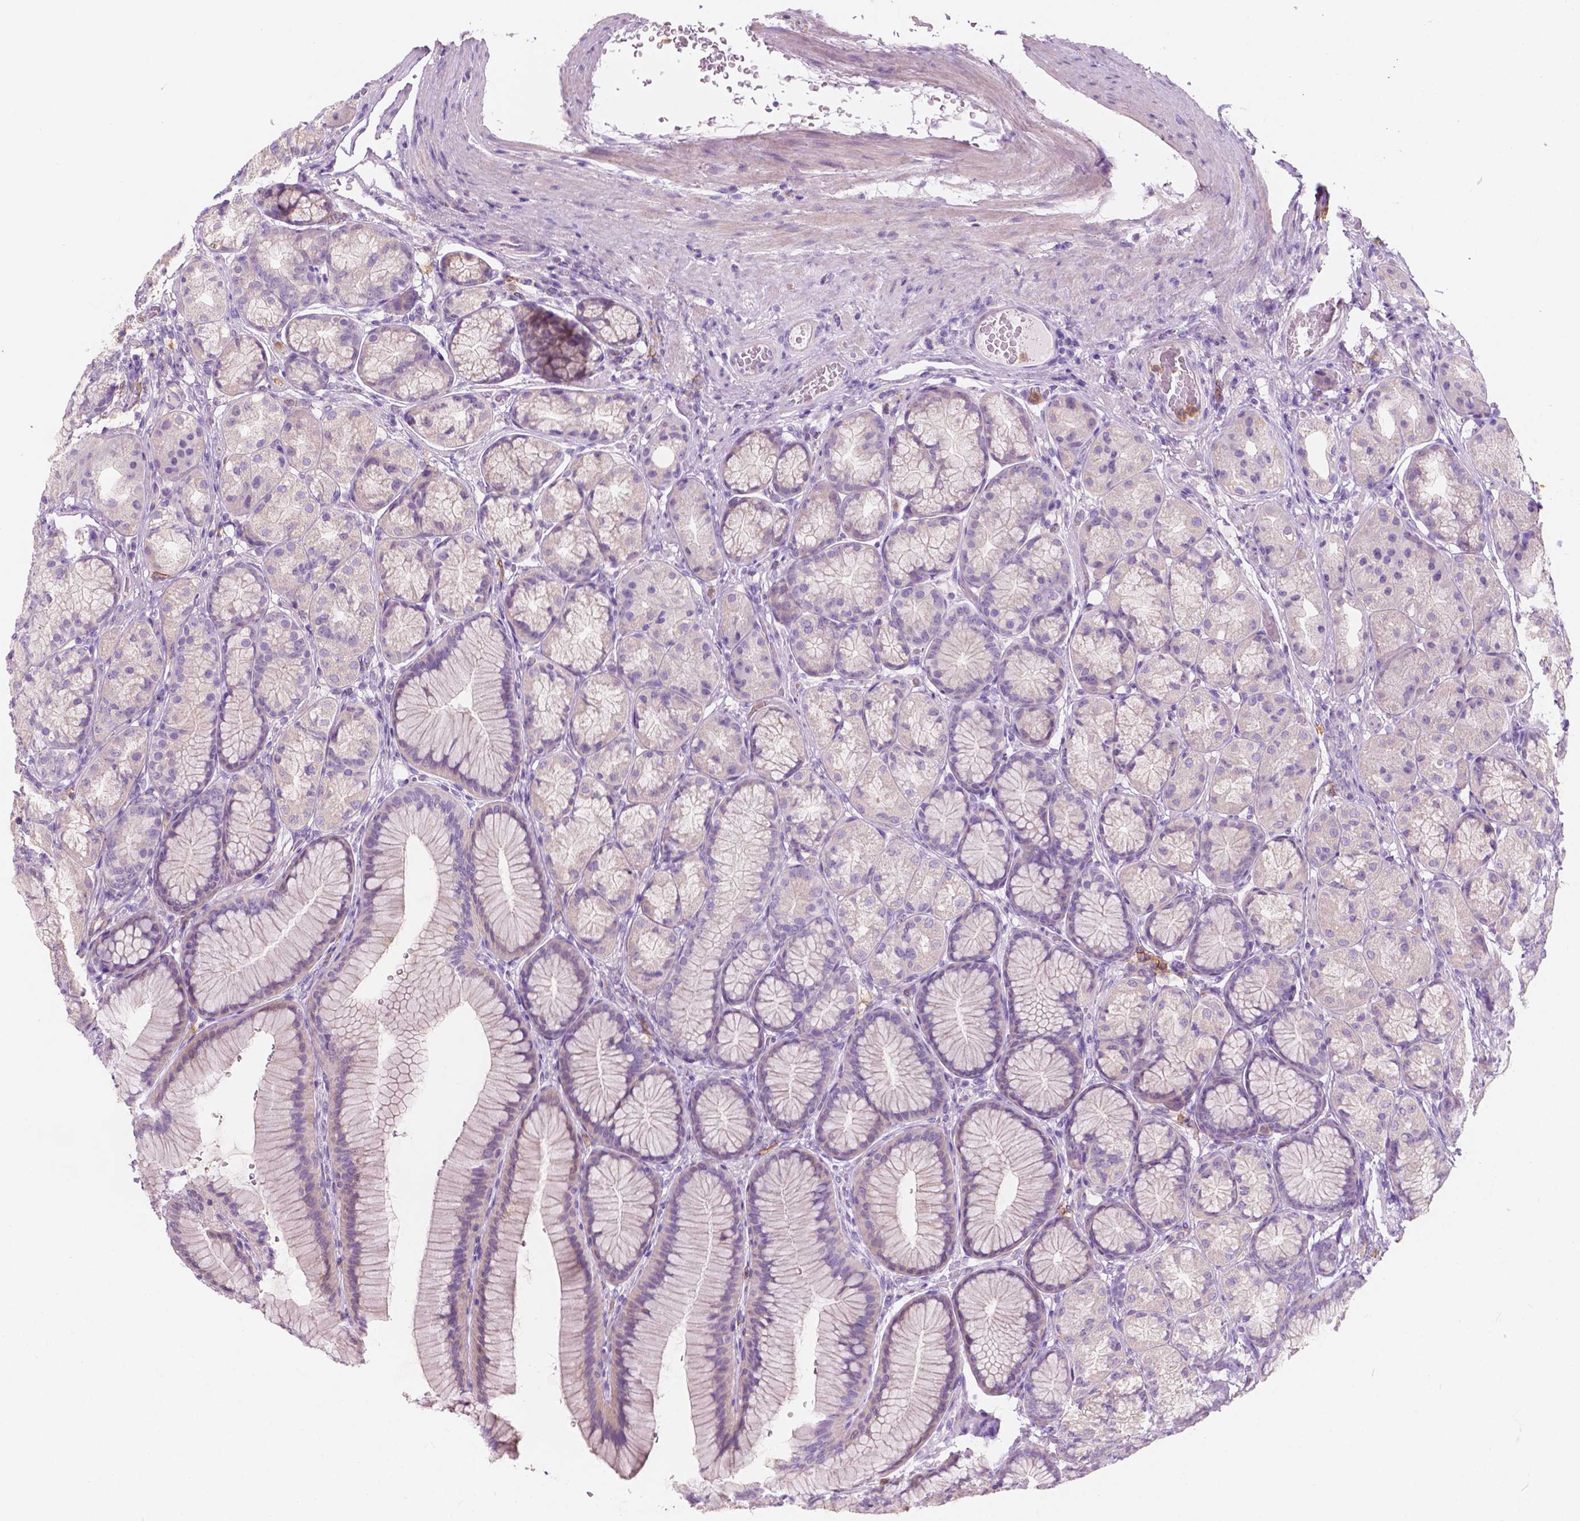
{"staining": {"intensity": "negative", "quantity": "none", "location": "none"}, "tissue": "stomach", "cell_type": "Glandular cells", "image_type": "normal", "snomed": [{"axis": "morphology", "description": "Normal tissue, NOS"}, {"axis": "morphology", "description": "Adenocarcinoma, NOS"}, {"axis": "morphology", "description": "Adenocarcinoma, High grade"}, {"axis": "topography", "description": "Stomach, upper"}, {"axis": "topography", "description": "Stomach"}], "caption": "High power microscopy micrograph of an IHC histopathology image of unremarkable stomach, revealing no significant staining in glandular cells. (DAB immunohistochemistry, high magnification).", "gene": "SEMA4A", "patient": {"sex": "female", "age": 65}}